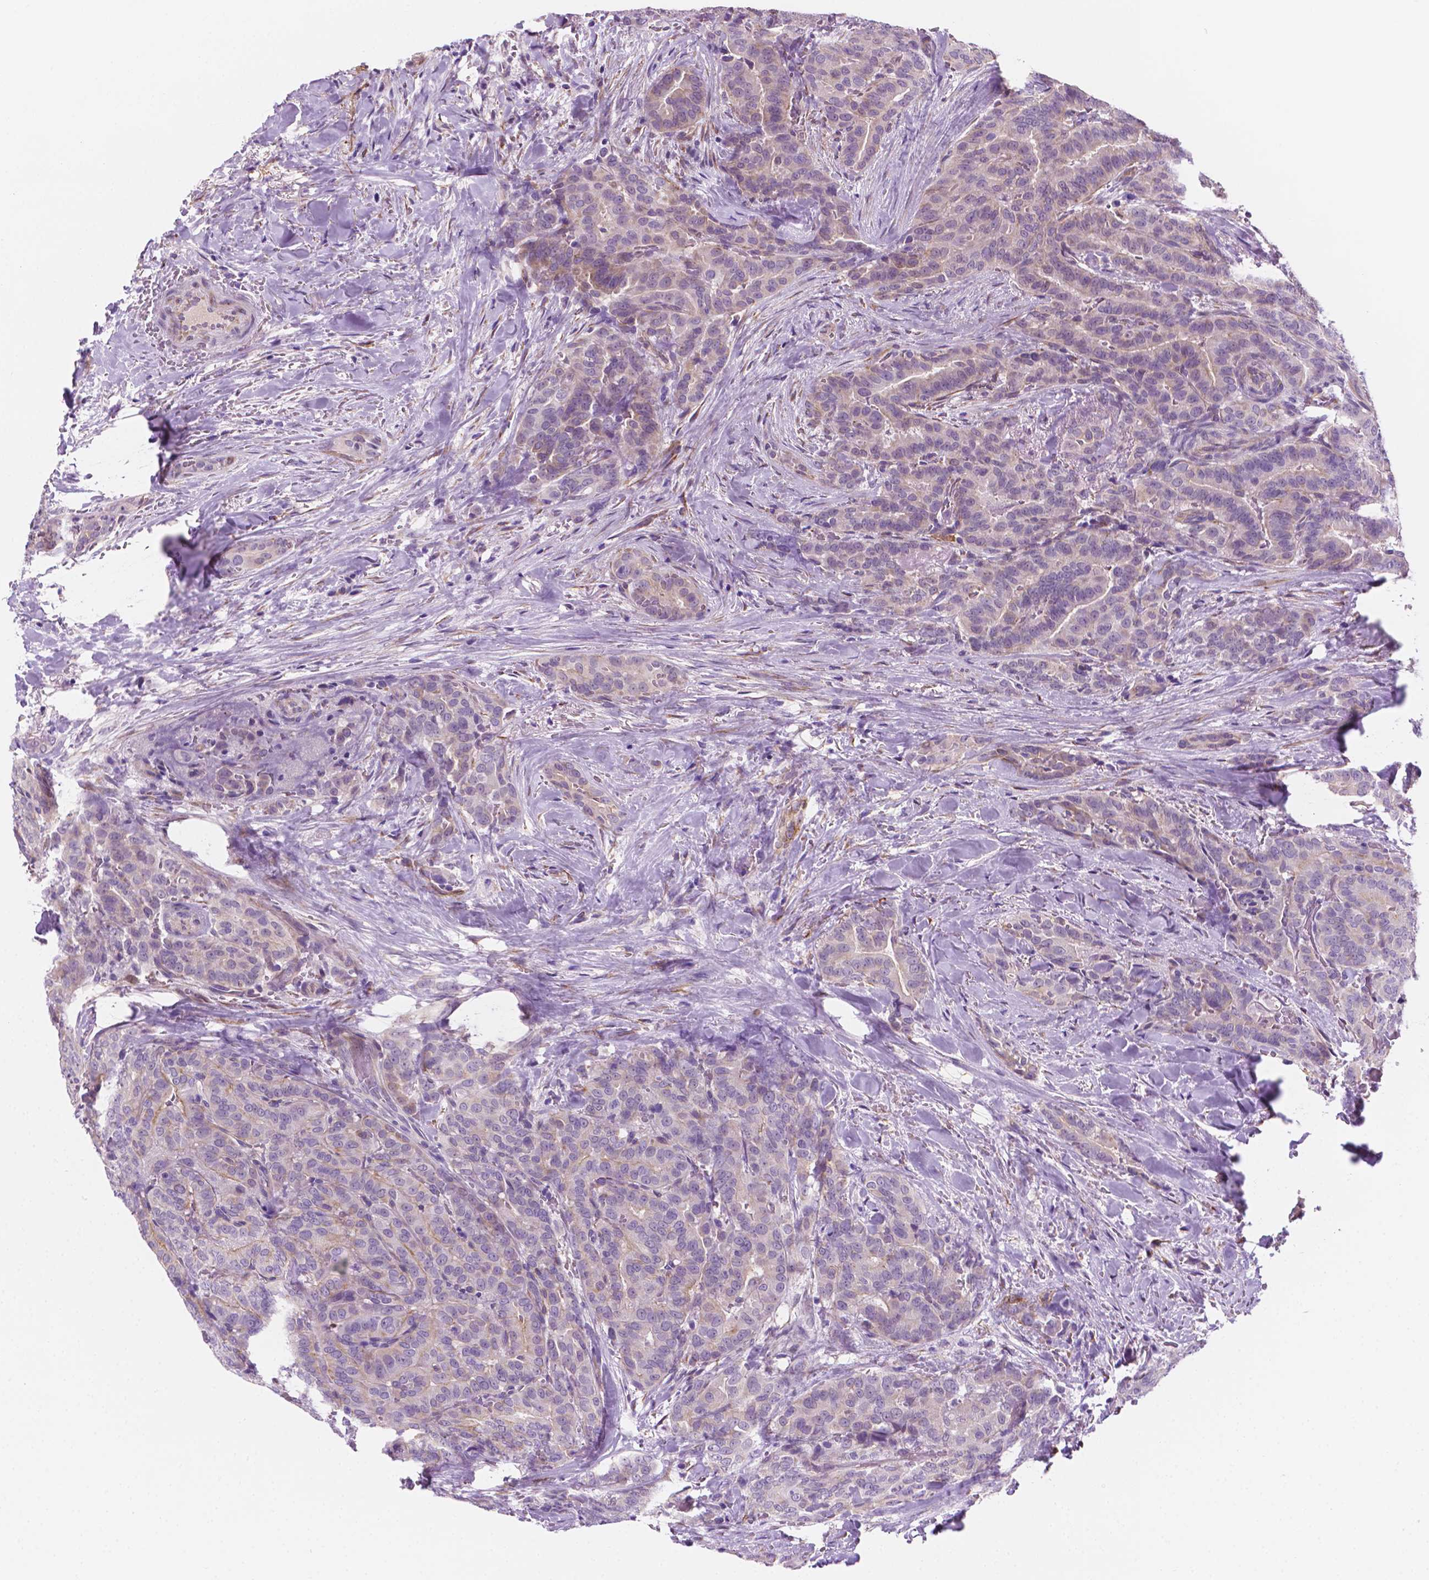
{"staining": {"intensity": "negative", "quantity": "none", "location": "none"}, "tissue": "thyroid cancer", "cell_type": "Tumor cells", "image_type": "cancer", "snomed": [{"axis": "morphology", "description": "Papillary adenocarcinoma, NOS"}, {"axis": "topography", "description": "Thyroid gland"}], "caption": "IHC micrograph of neoplastic tissue: thyroid cancer (papillary adenocarcinoma) stained with DAB (3,3'-diaminobenzidine) displays no significant protein positivity in tumor cells.", "gene": "EPPK1", "patient": {"sex": "male", "age": 61}}